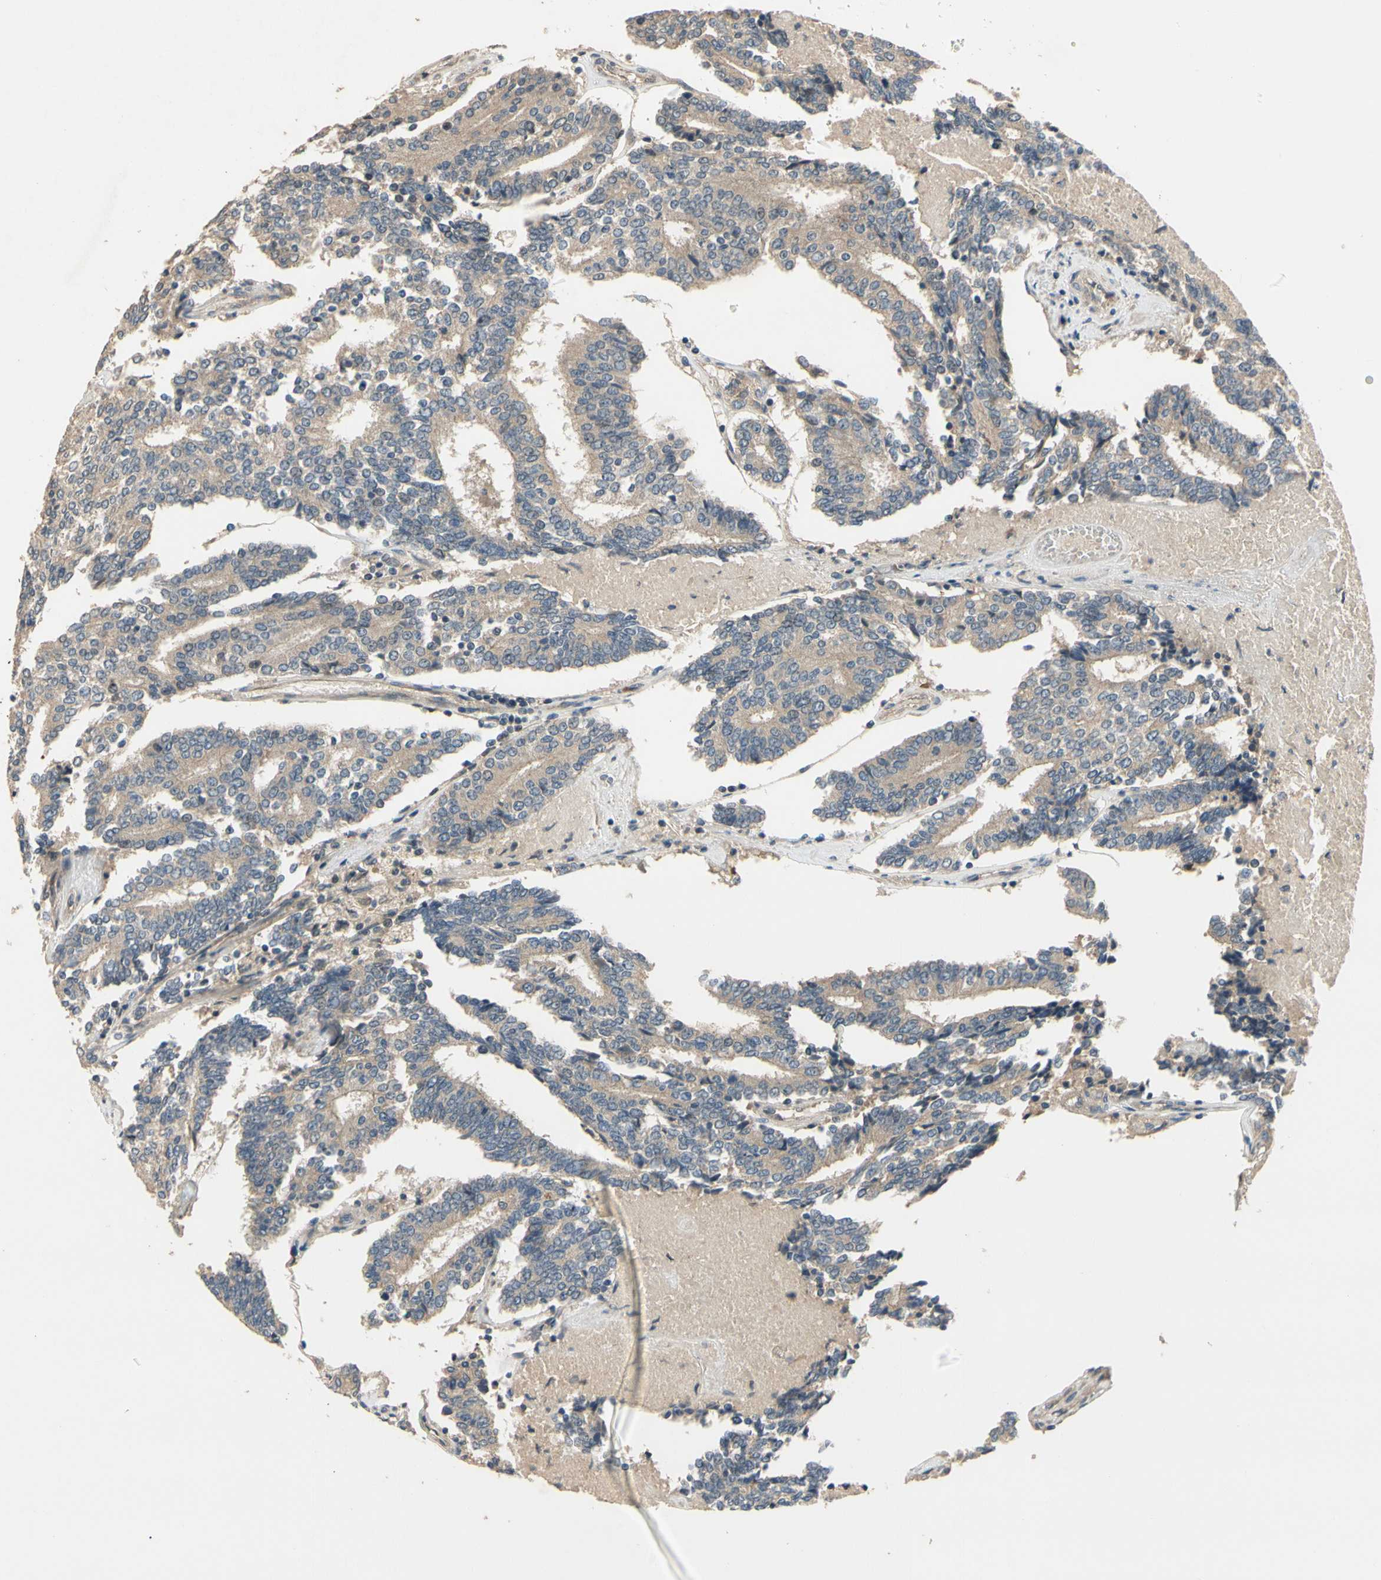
{"staining": {"intensity": "weak", "quantity": "25%-75%", "location": "cytoplasmic/membranous"}, "tissue": "prostate cancer", "cell_type": "Tumor cells", "image_type": "cancer", "snomed": [{"axis": "morphology", "description": "Adenocarcinoma, High grade"}, {"axis": "topography", "description": "Prostate"}], "caption": "A brown stain shows weak cytoplasmic/membranous expression of a protein in high-grade adenocarcinoma (prostate) tumor cells. (Brightfield microscopy of DAB IHC at high magnification).", "gene": "ALKBH3", "patient": {"sex": "male", "age": 55}}